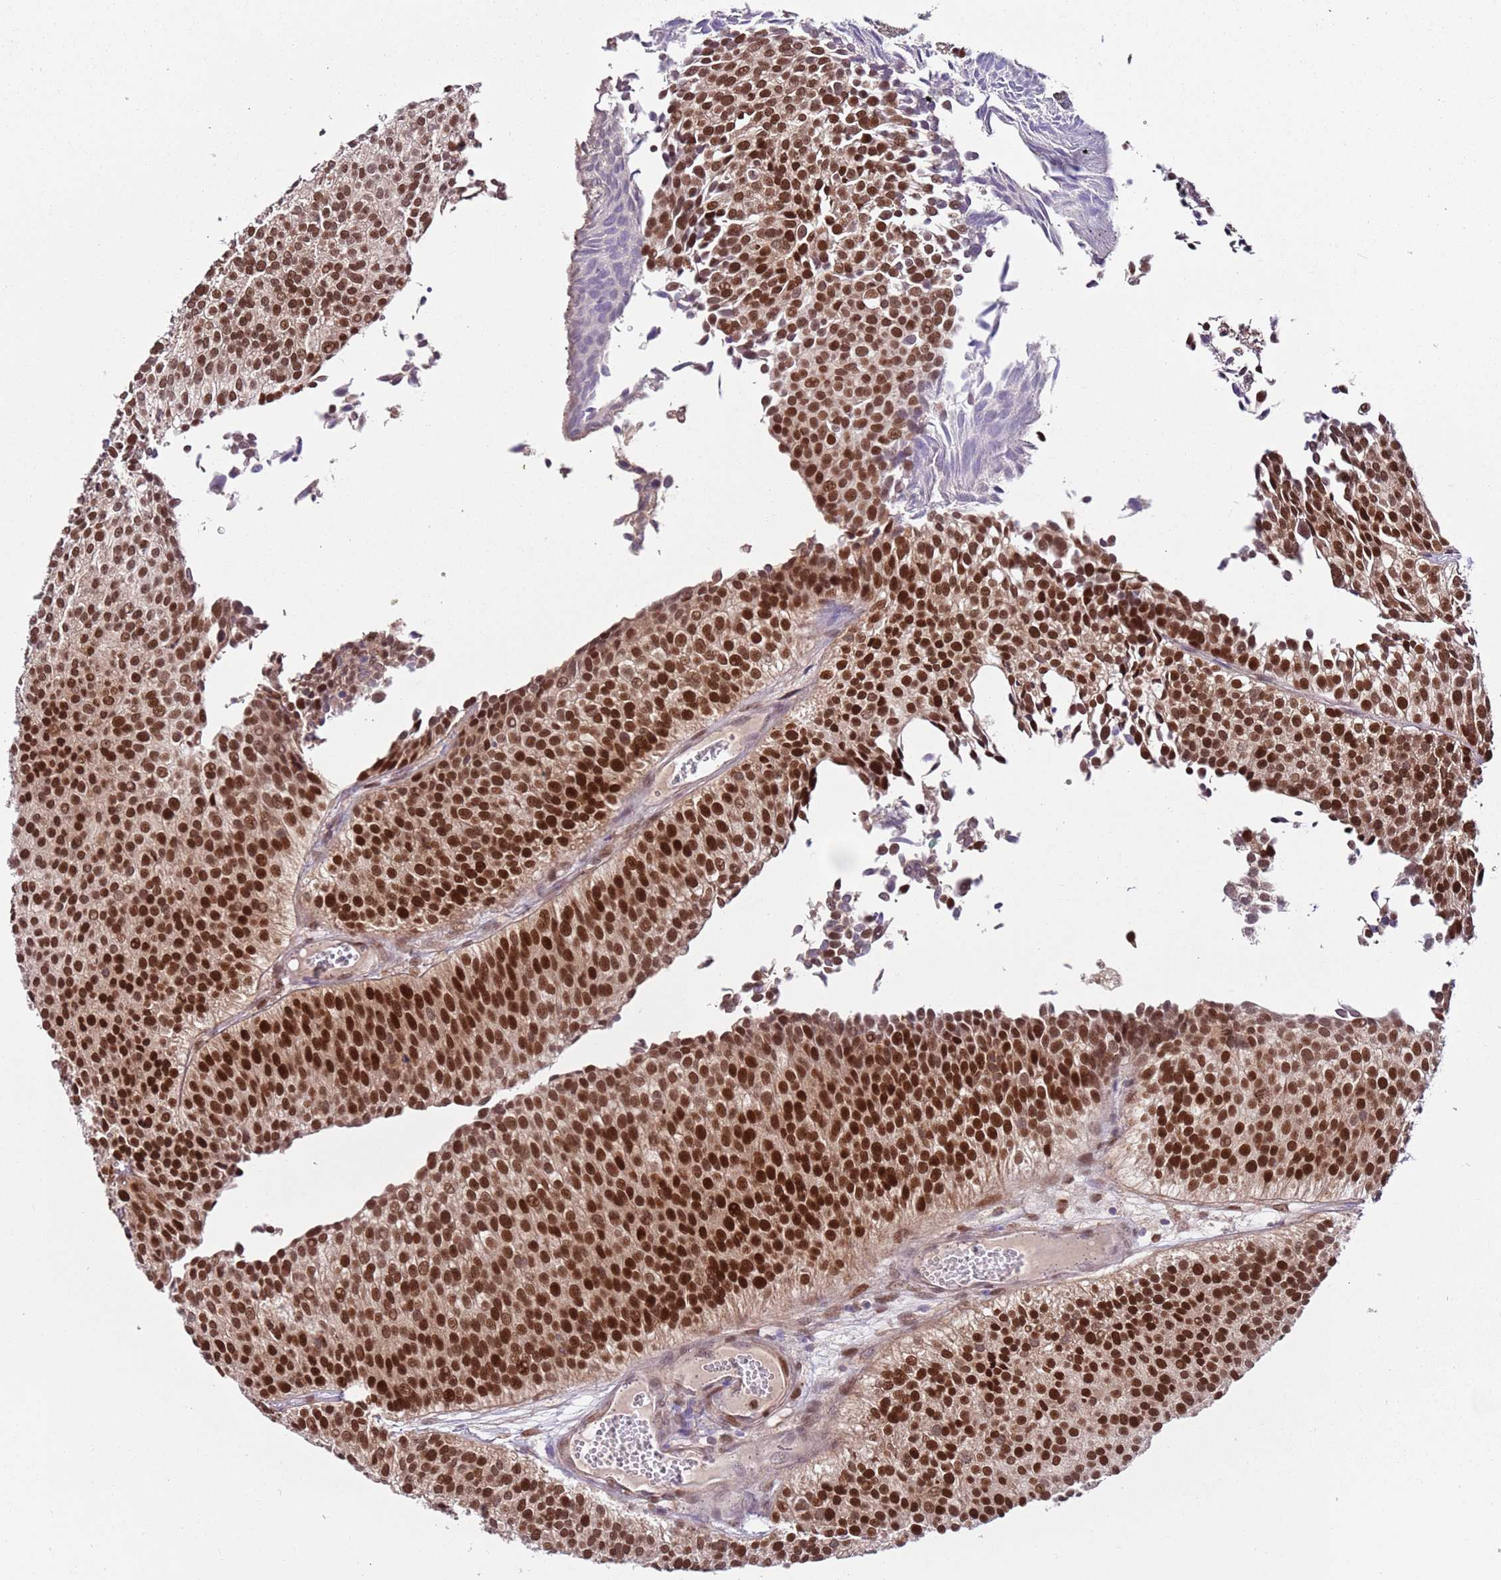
{"staining": {"intensity": "strong", "quantity": ">75%", "location": "nuclear"}, "tissue": "urothelial cancer", "cell_type": "Tumor cells", "image_type": "cancer", "snomed": [{"axis": "morphology", "description": "Urothelial carcinoma, Low grade"}, {"axis": "topography", "description": "Urinary bladder"}], "caption": "Immunohistochemical staining of human low-grade urothelial carcinoma displays high levels of strong nuclear positivity in approximately >75% of tumor cells.", "gene": "RMND5B", "patient": {"sex": "male", "age": 84}}